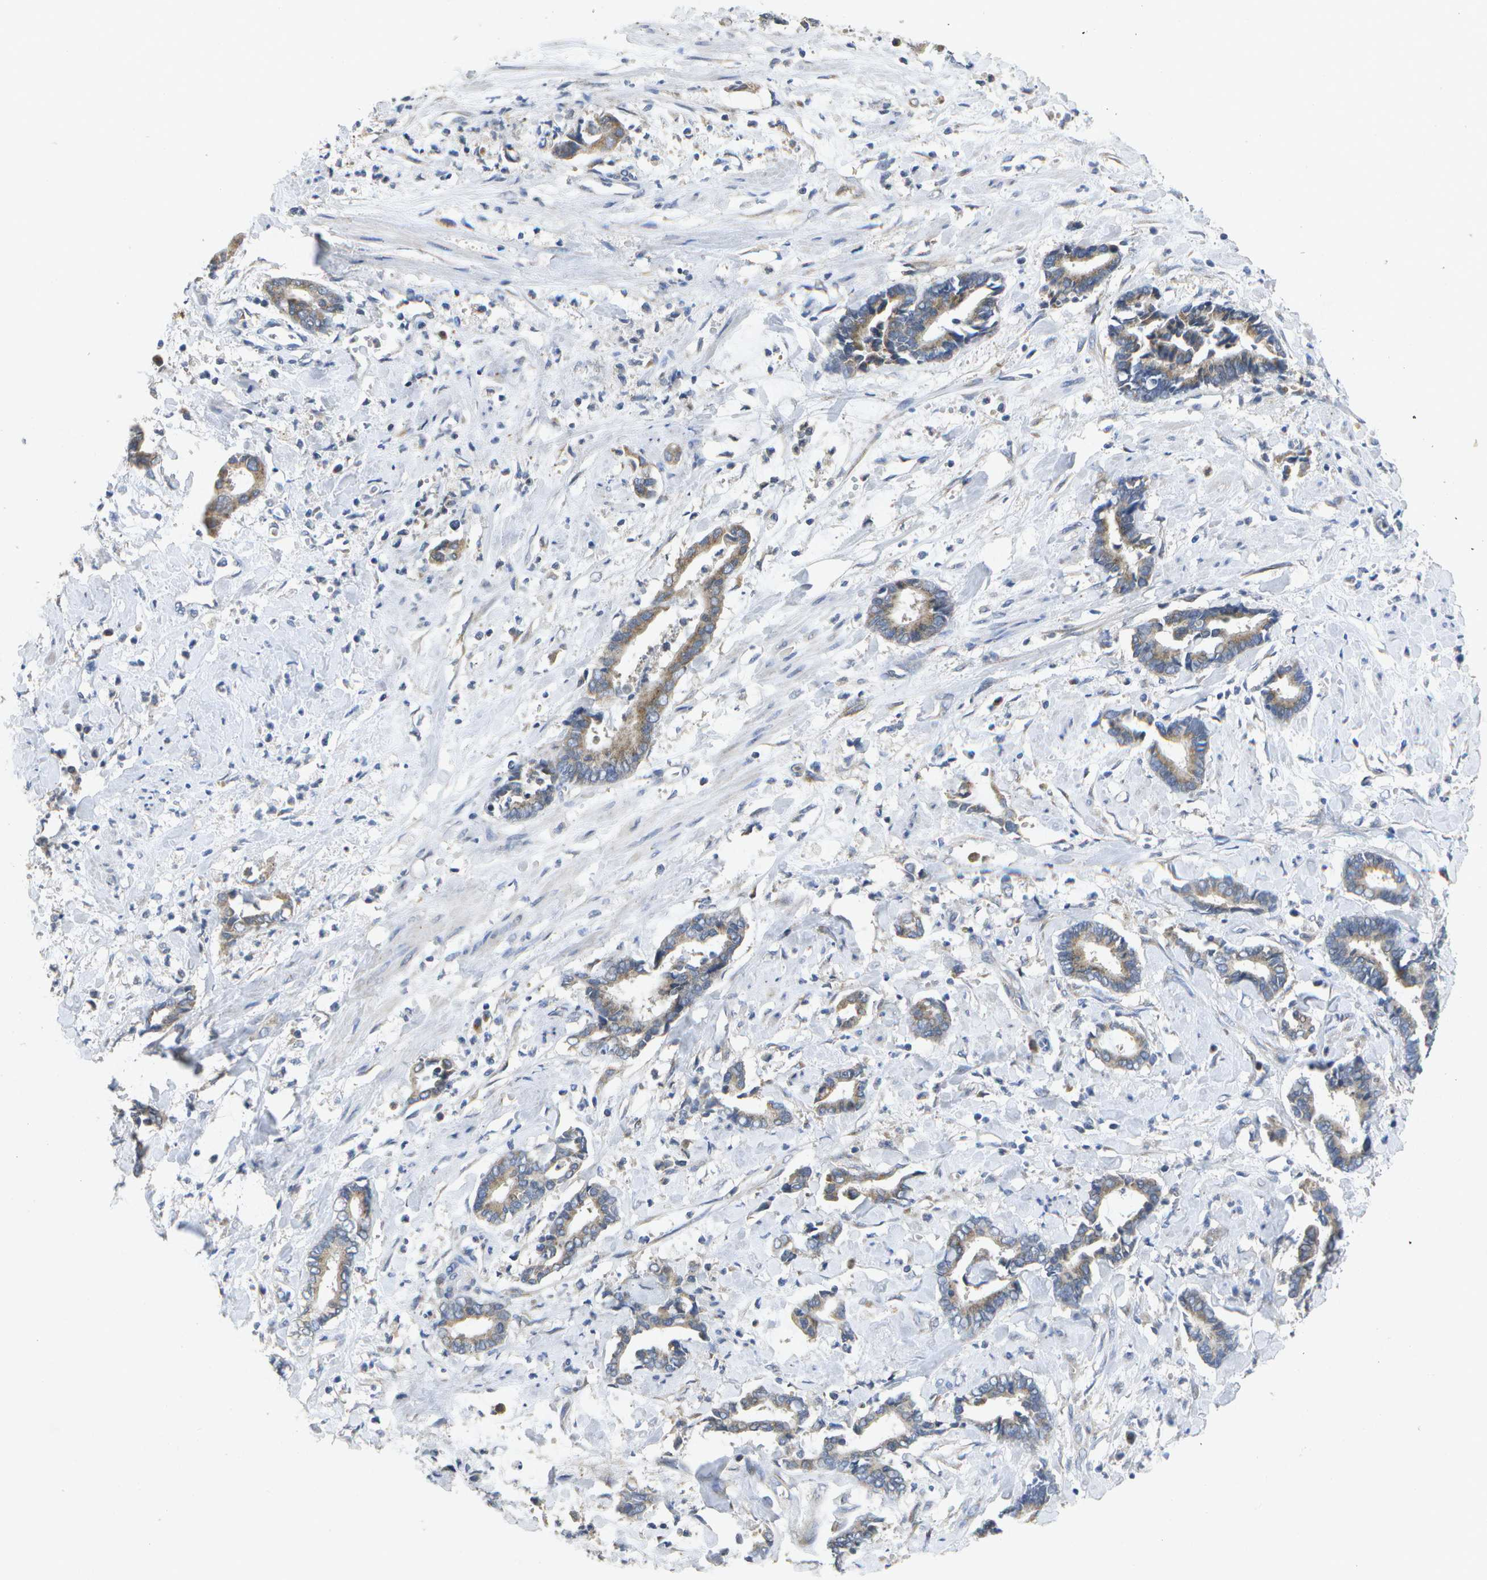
{"staining": {"intensity": "moderate", "quantity": "25%-75%", "location": "cytoplasmic/membranous"}, "tissue": "cervical cancer", "cell_type": "Tumor cells", "image_type": "cancer", "snomed": [{"axis": "morphology", "description": "Adenocarcinoma, NOS"}, {"axis": "topography", "description": "Cervix"}], "caption": "The histopathology image demonstrates a brown stain indicating the presence of a protein in the cytoplasmic/membranous of tumor cells in cervical adenocarcinoma.", "gene": "KDELR1", "patient": {"sex": "female", "age": 44}}